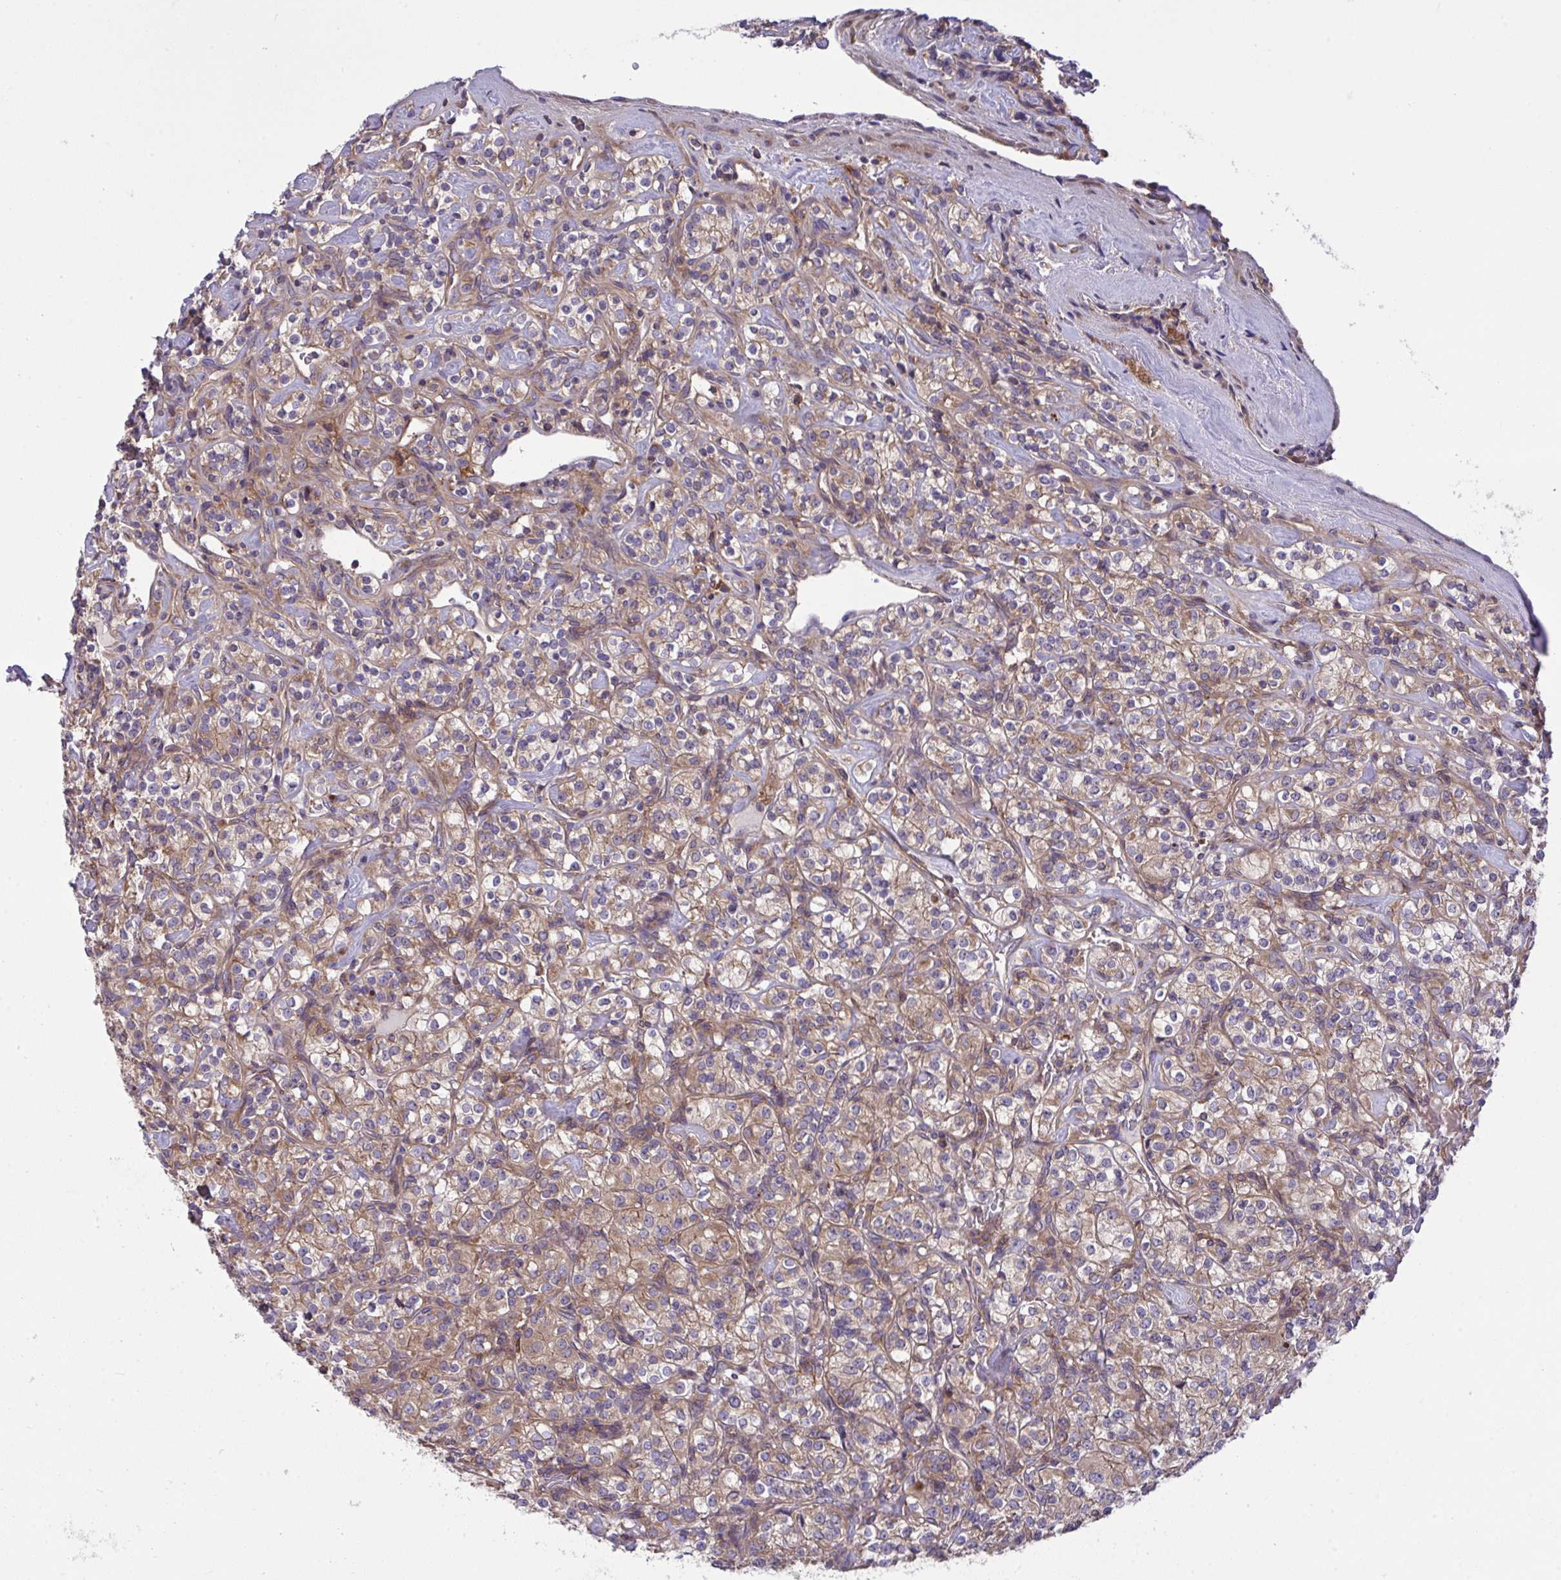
{"staining": {"intensity": "weak", "quantity": ">75%", "location": "cytoplasmic/membranous"}, "tissue": "renal cancer", "cell_type": "Tumor cells", "image_type": "cancer", "snomed": [{"axis": "morphology", "description": "Adenocarcinoma, NOS"}, {"axis": "topography", "description": "Kidney"}], "caption": "A high-resolution histopathology image shows immunohistochemistry staining of adenocarcinoma (renal), which reveals weak cytoplasmic/membranous positivity in approximately >75% of tumor cells.", "gene": "GRB14", "patient": {"sex": "male", "age": 77}}